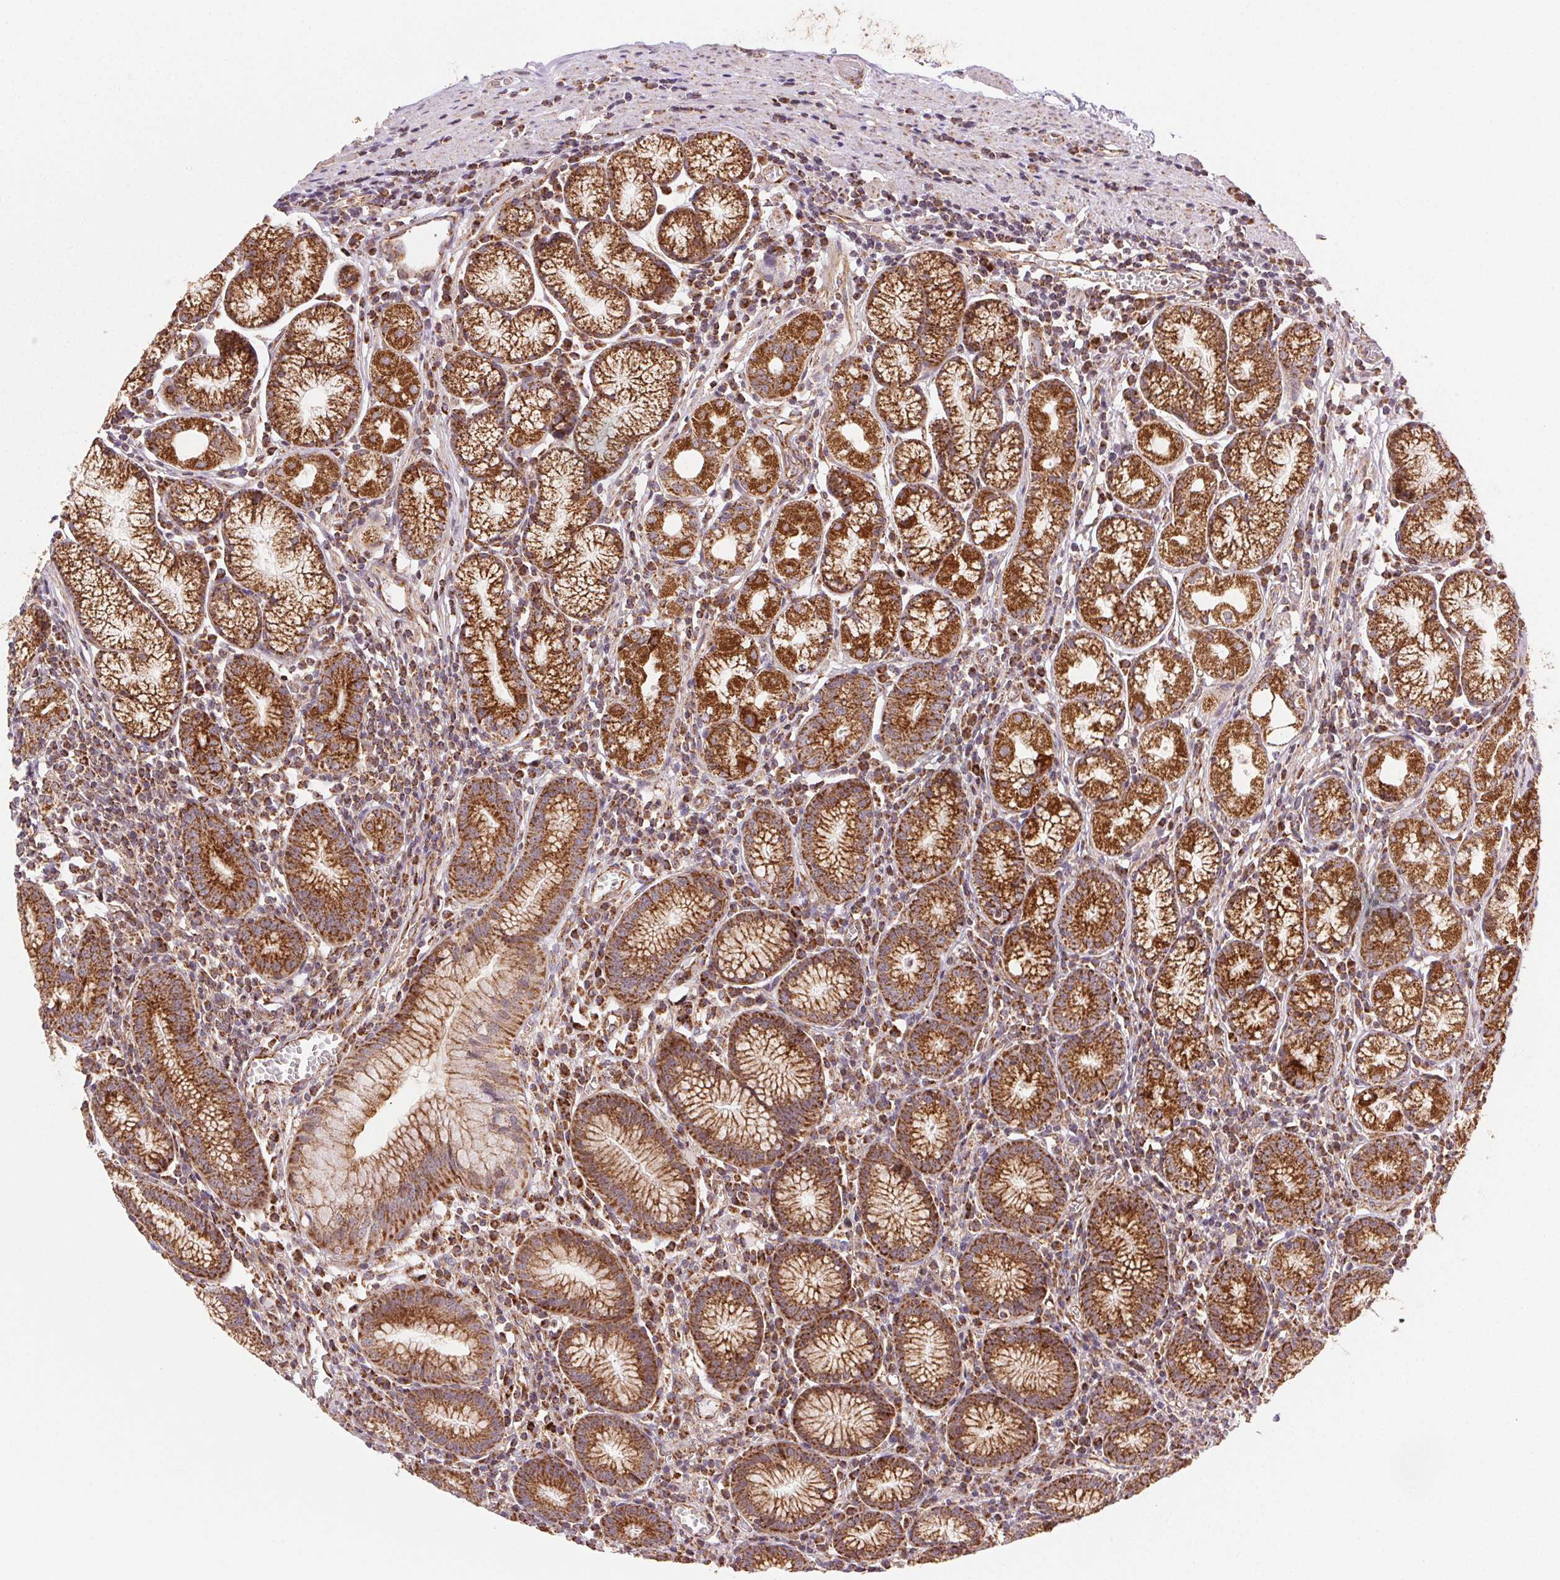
{"staining": {"intensity": "strong", "quantity": ">75%", "location": "cytoplasmic/membranous"}, "tissue": "stomach", "cell_type": "Glandular cells", "image_type": "normal", "snomed": [{"axis": "morphology", "description": "Normal tissue, NOS"}, {"axis": "topography", "description": "Stomach"}], "caption": "Strong cytoplasmic/membranous expression is present in about >75% of glandular cells in benign stomach. The staining is performed using DAB (3,3'-diaminobenzidine) brown chromogen to label protein expression. The nuclei are counter-stained blue using hematoxylin.", "gene": "CLPB", "patient": {"sex": "male", "age": 55}}